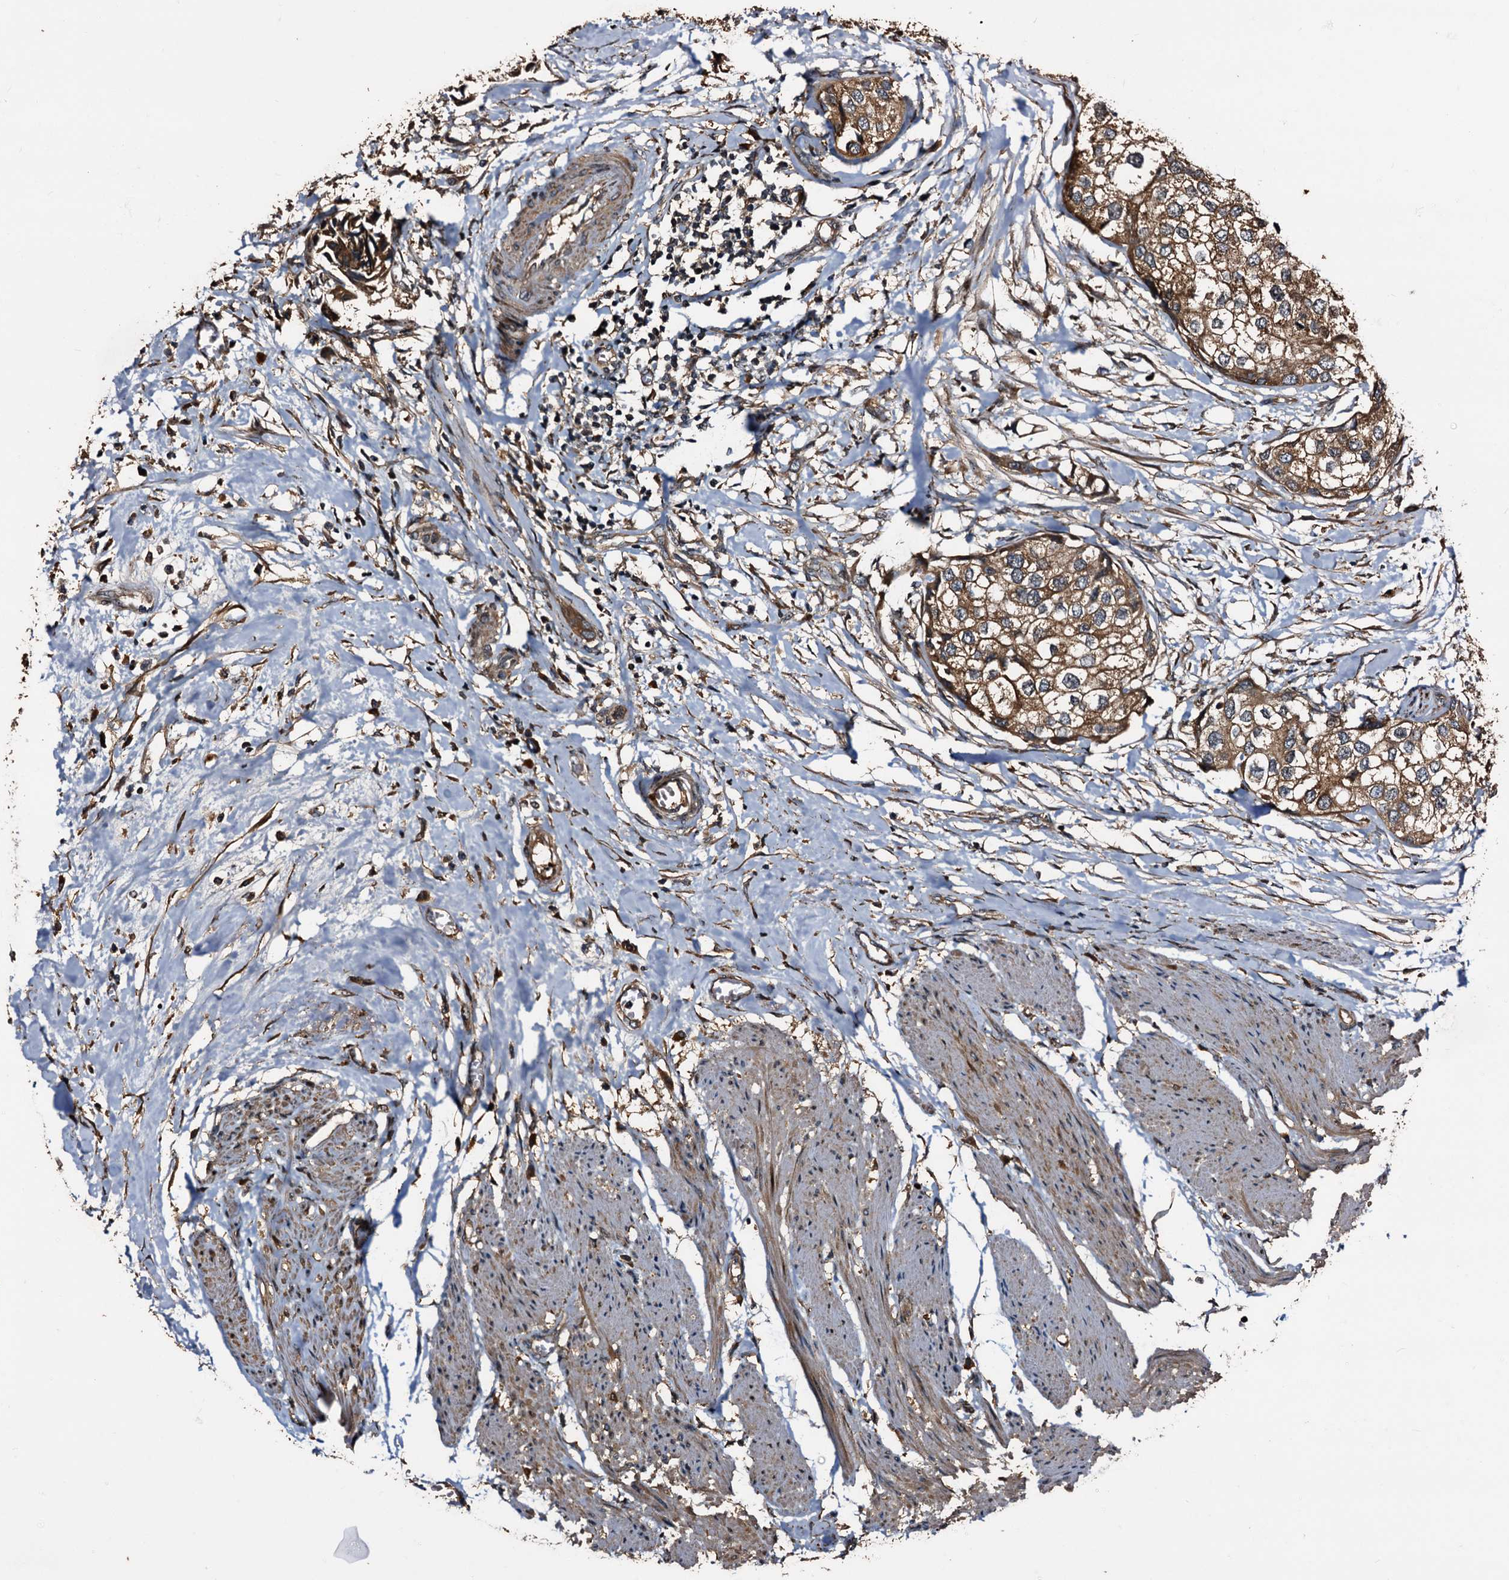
{"staining": {"intensity": "moderate", "quantity": ">75%", "location": "cytoplasmic/membranous"}, "tissue": "urothelial cancer", "cell_type": "Tumor cells", "image_type": "cancer", "snomed": [{"axis": "morphology", "description": "Urothelial carcinoma, High grade"}, {"axis": "topography", "description": "Urinary bladder"}], "caption": "Urothelial cancer tissue shows moderate cytoplasmic/membranous expression in about >75% of tumor cells, visualized by immunohistochemistry.", "gene": "PEX5", "patient": {"sex": "male", "age": 64}}